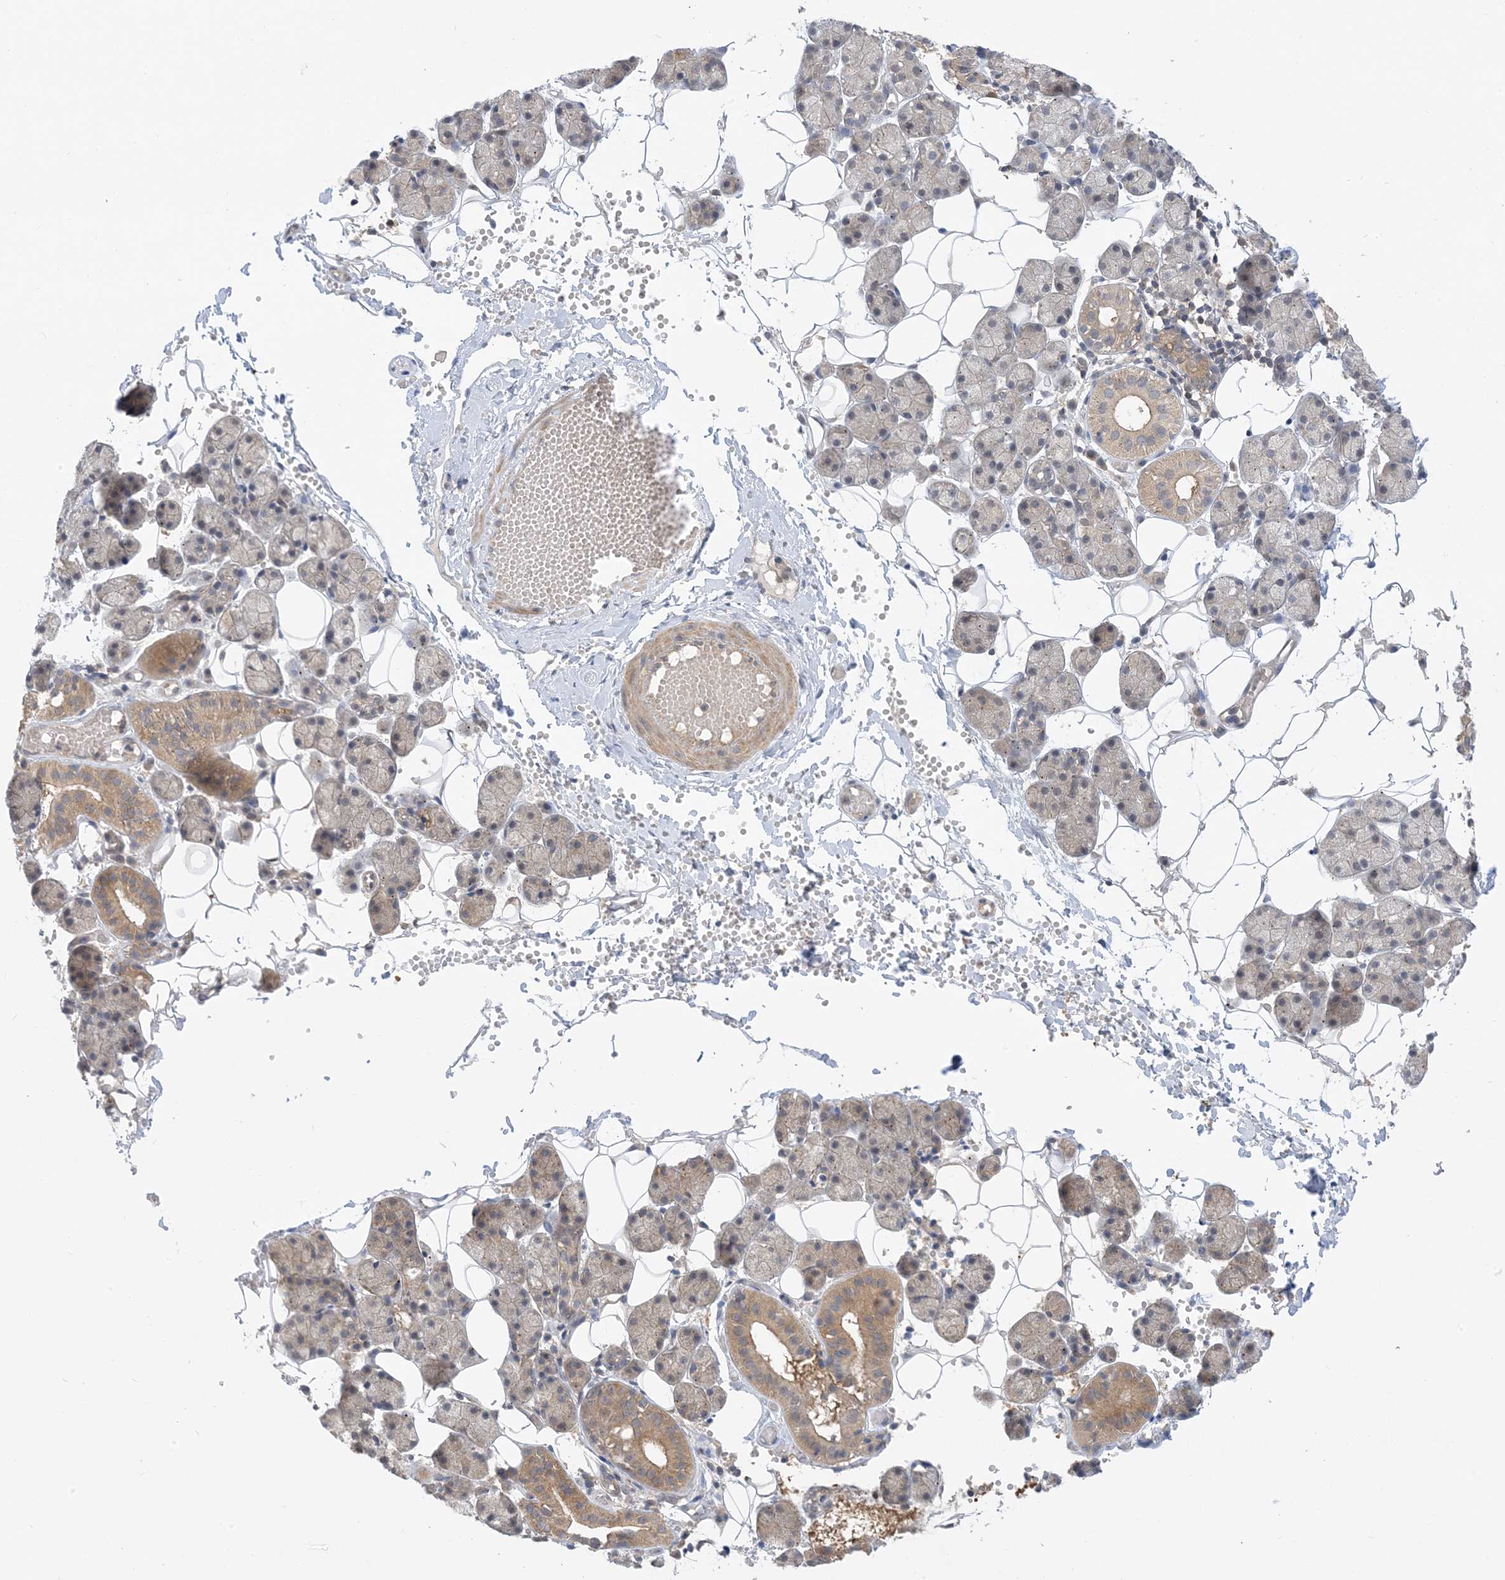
{"staining": {"intensity": "moderate", "quantity": "25%-75%", "location": "cytoplasmic/membranous"}, "tissue": "salivary gland", "cell_type": "Glandular cells", "image_type": "normal", "snomed": [{"axis": "morphology", "description": "Normal tissue, NOS"}, {"axis": "topography", "description": "Salivary gland"}], "caption": "An immunohistochemistry image of unremarkable tissue is shown. Protein staining in brown labels moderate cytoplasmic/membranous positivity in salivary gland within glandular cells.", "gene": "WDR26", "patient": {"sex": "female", "age": 33}}